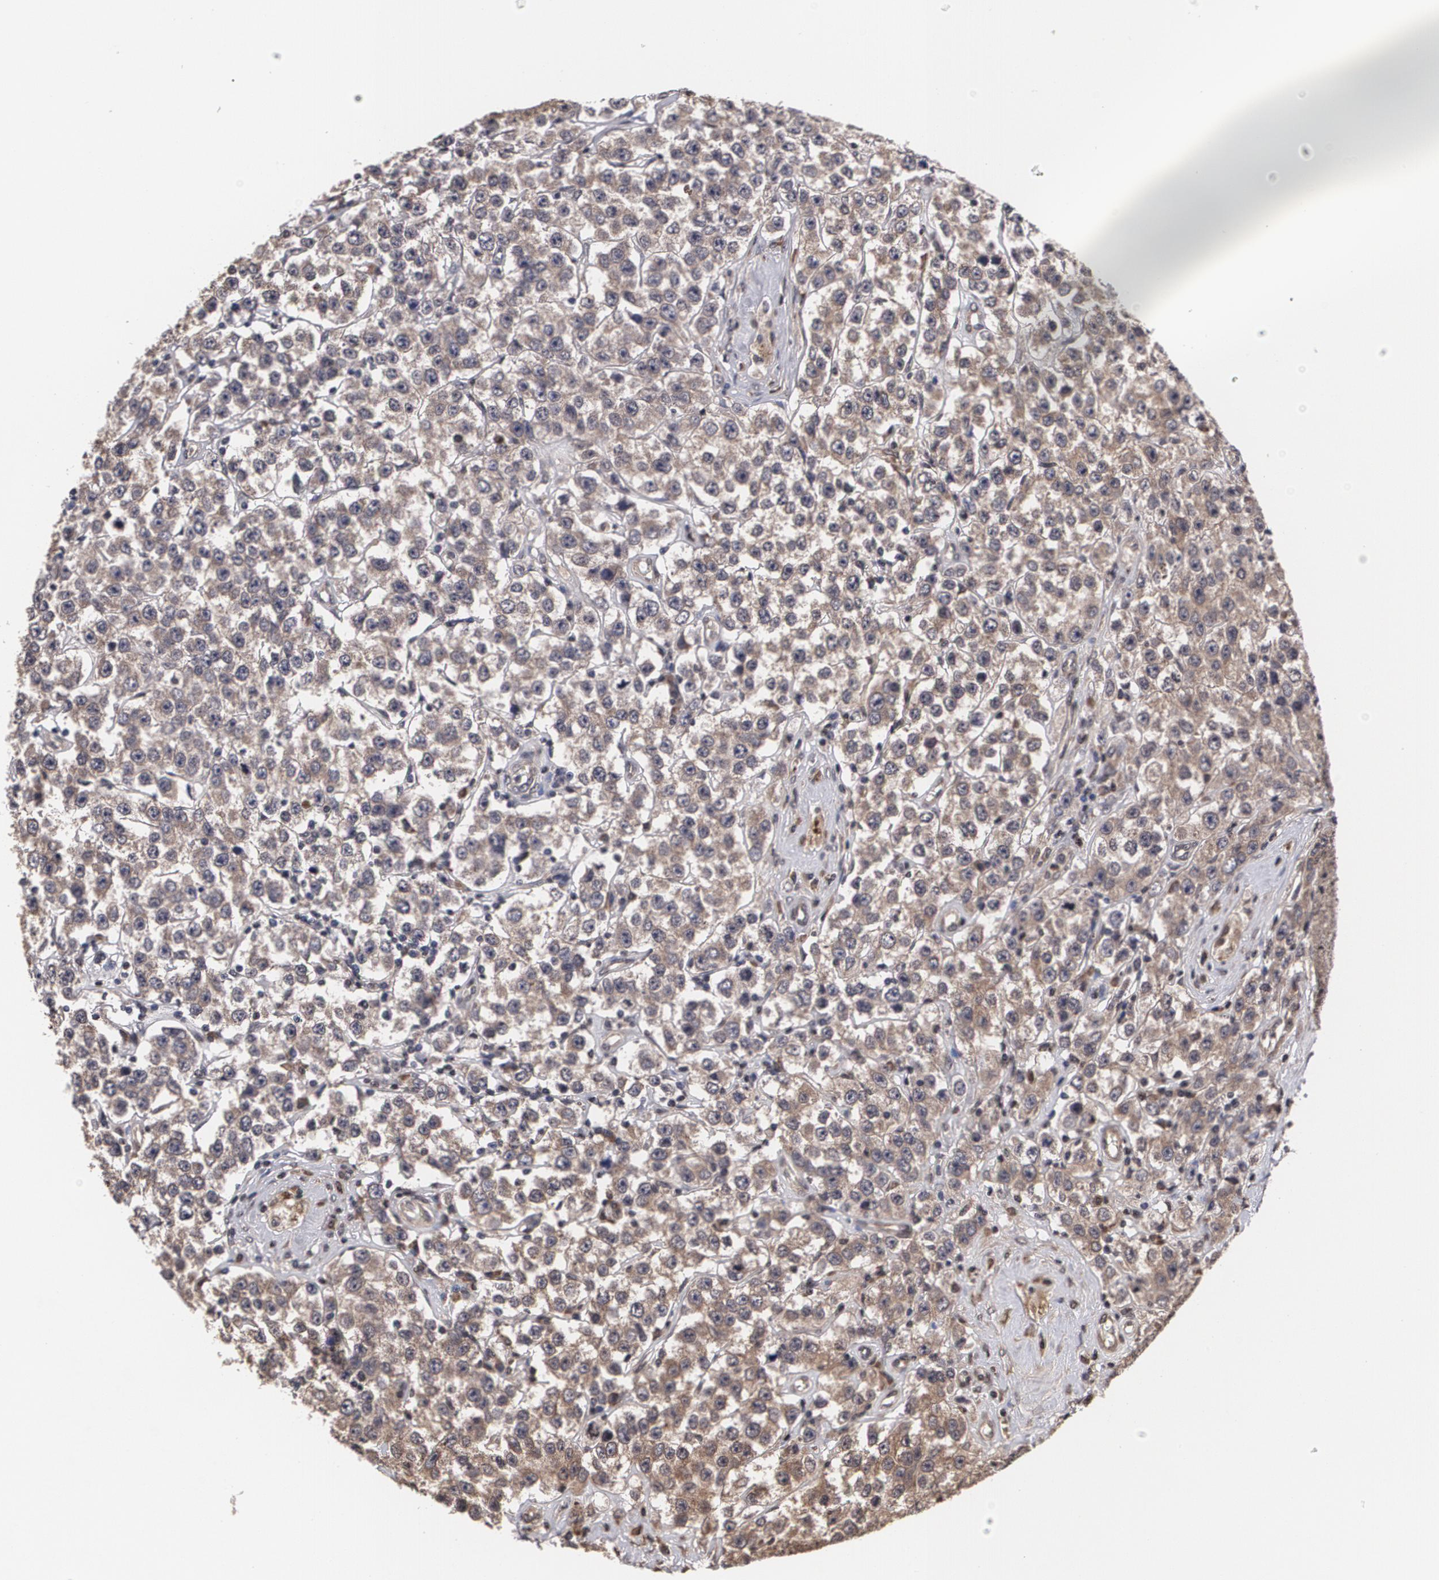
{"staining": {"intensity": "moderate", "quantity": ">75%", "location": "cytoplasmic/membranous"}, "tissue": "testis cancer", "cell_type": "Tumor cells", "image_type": "cancer", "snomed": [{"axis": "morphology", "description": "Seminoma, NOS"}, {"axis": "topography", "description": "Testis"}], "caption": "Tumor cells display moderate cytoplasmic/membranous staining in approximately >75% of cells in testis seminoma.", "gene": "MVP", "patient": {"sex": "male", "age": 52}}